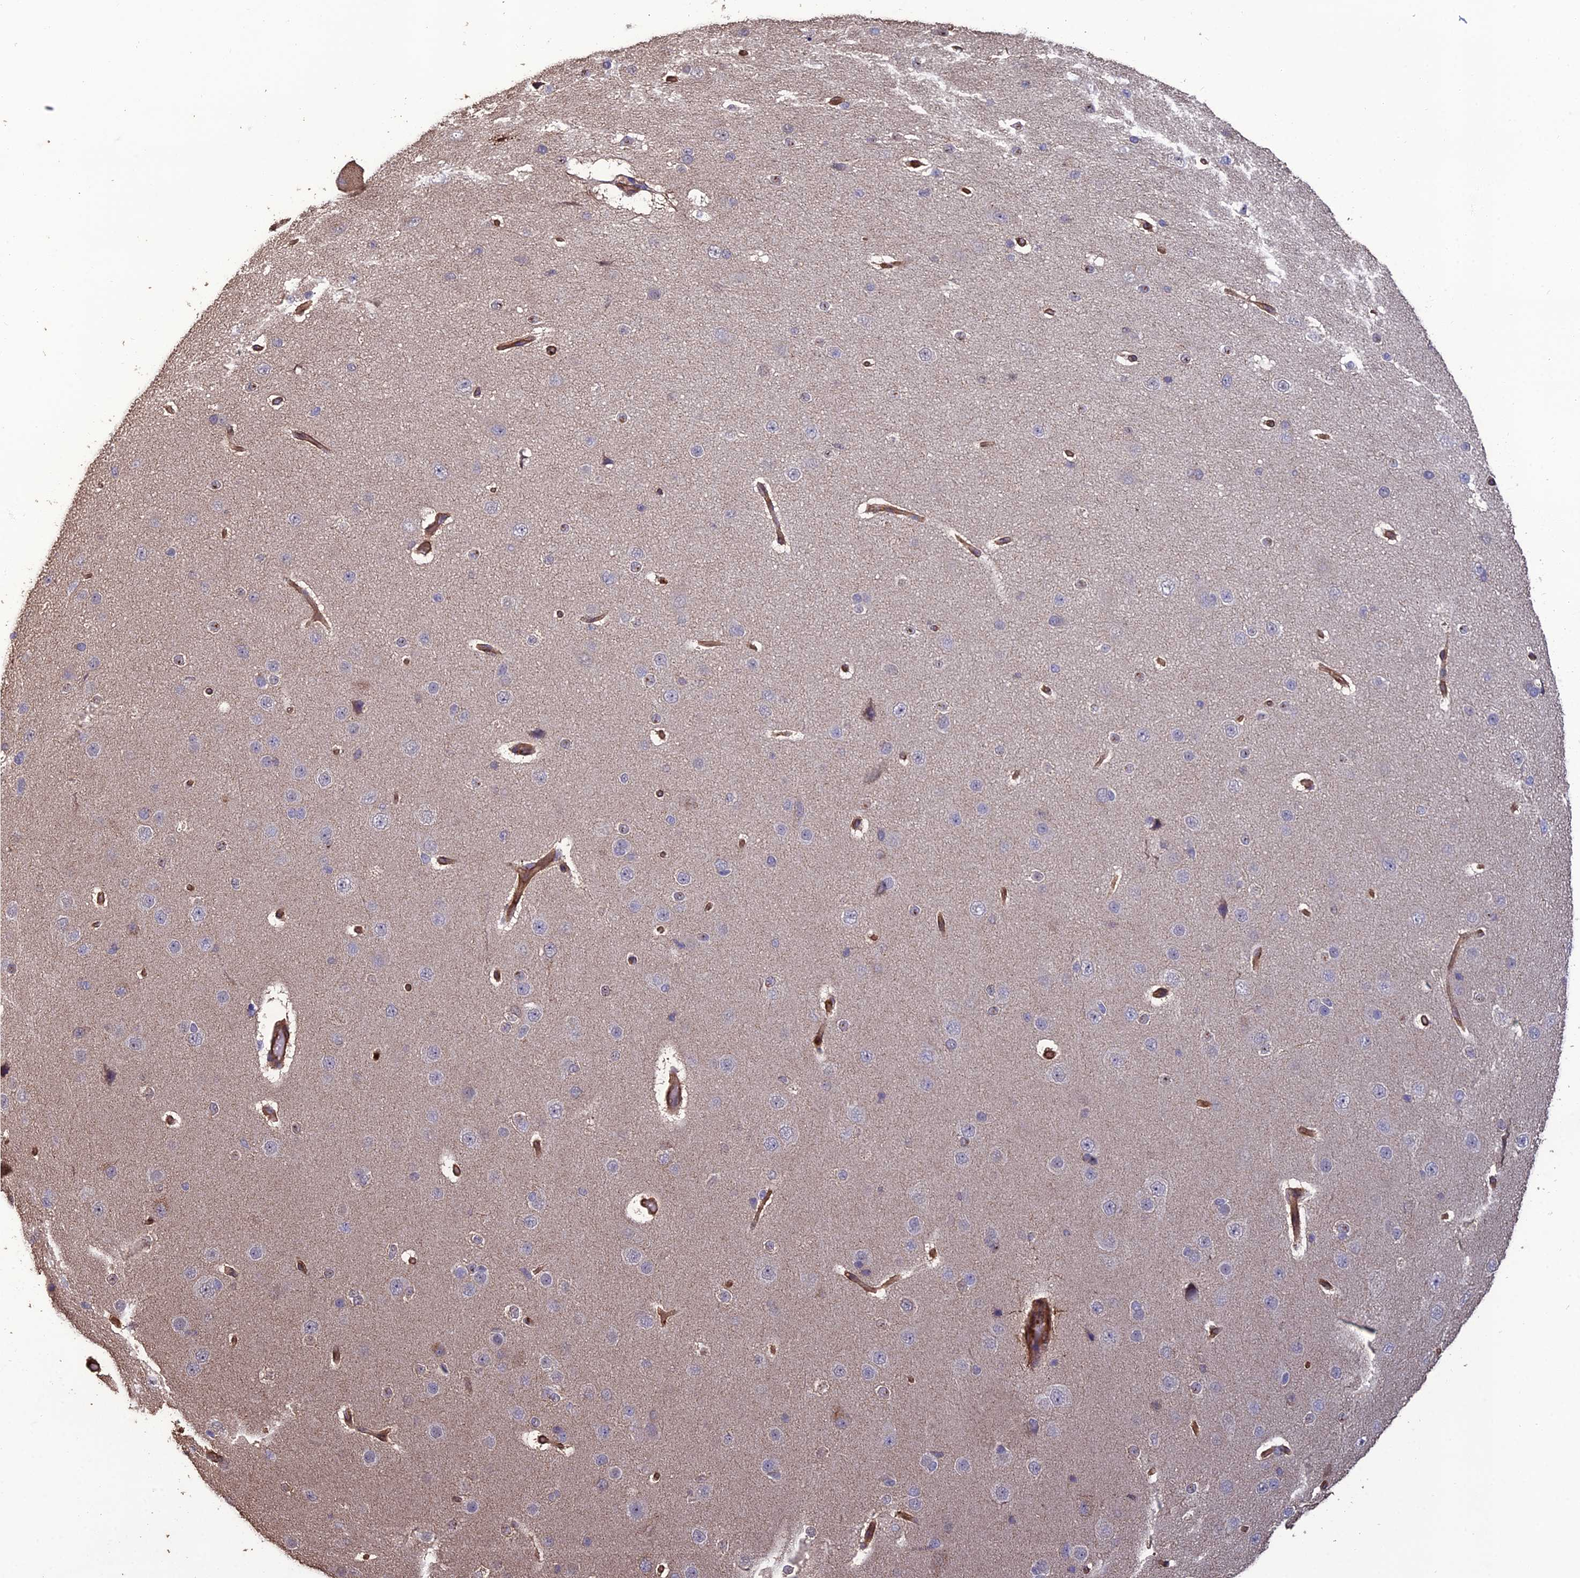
{"staining": {"intensity": "moderate", "quantity": ">75%", "location": "cytoplasmic/membranous"}, "tissue": "cerebral cortex", "cell_type": "Endothelial cells", "image_type": "normal", "snomed": [{"axis": "morphology", "description": "Normal tissue, NOS"}, {"axis": "morphology", "description": "Developmental malformation"}, {"axis": "topography", "description": "Cerebral cortex"}], "caption": "Immunohistochemical staining of normal cerebral cortex displays >75% levels of moderate cytoplasmic/membranous protein staining in approximately >75% of endothelial cells.", "gene": "ATP6V0A2", "patient": {"sex": "female", "age": 30}}